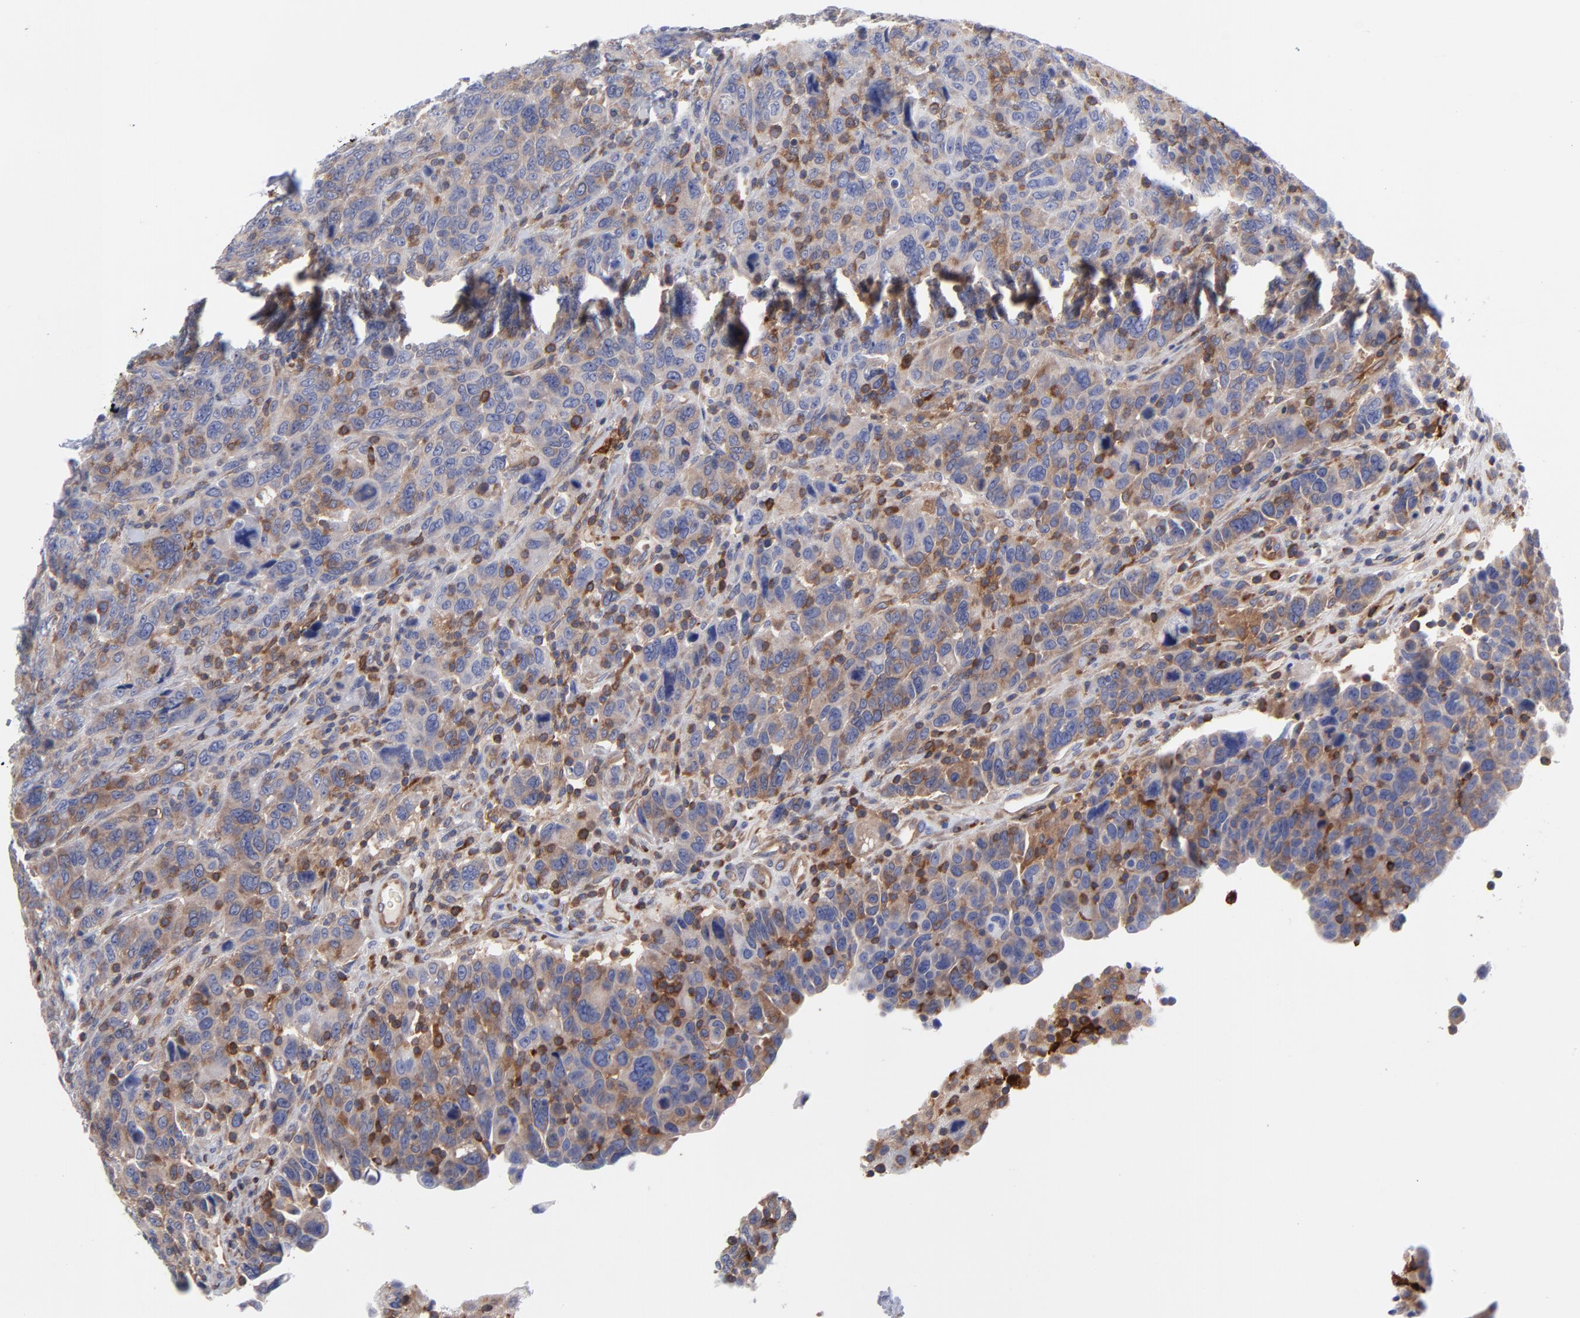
{"staining": {"intensity": "weak", "quantity": ">75%", "location": "cytoplasmic/membranous"}, "tissue": "breast cancer", "cell_type": "Tumor cells", "image_type": "cancer", "snomed": [{"axis": "morphology", "description": "Duct carcinoma"}, {"axis": "topography", "description": "Breast"}], "caption": "Weak cytoplasmic/membranous protein staining is seen in approximately >75% of tumor cells in intraductal carcinoma (breast).", "gene": "NFKBIA", "patient": {"sex": "female", "age": 37}}